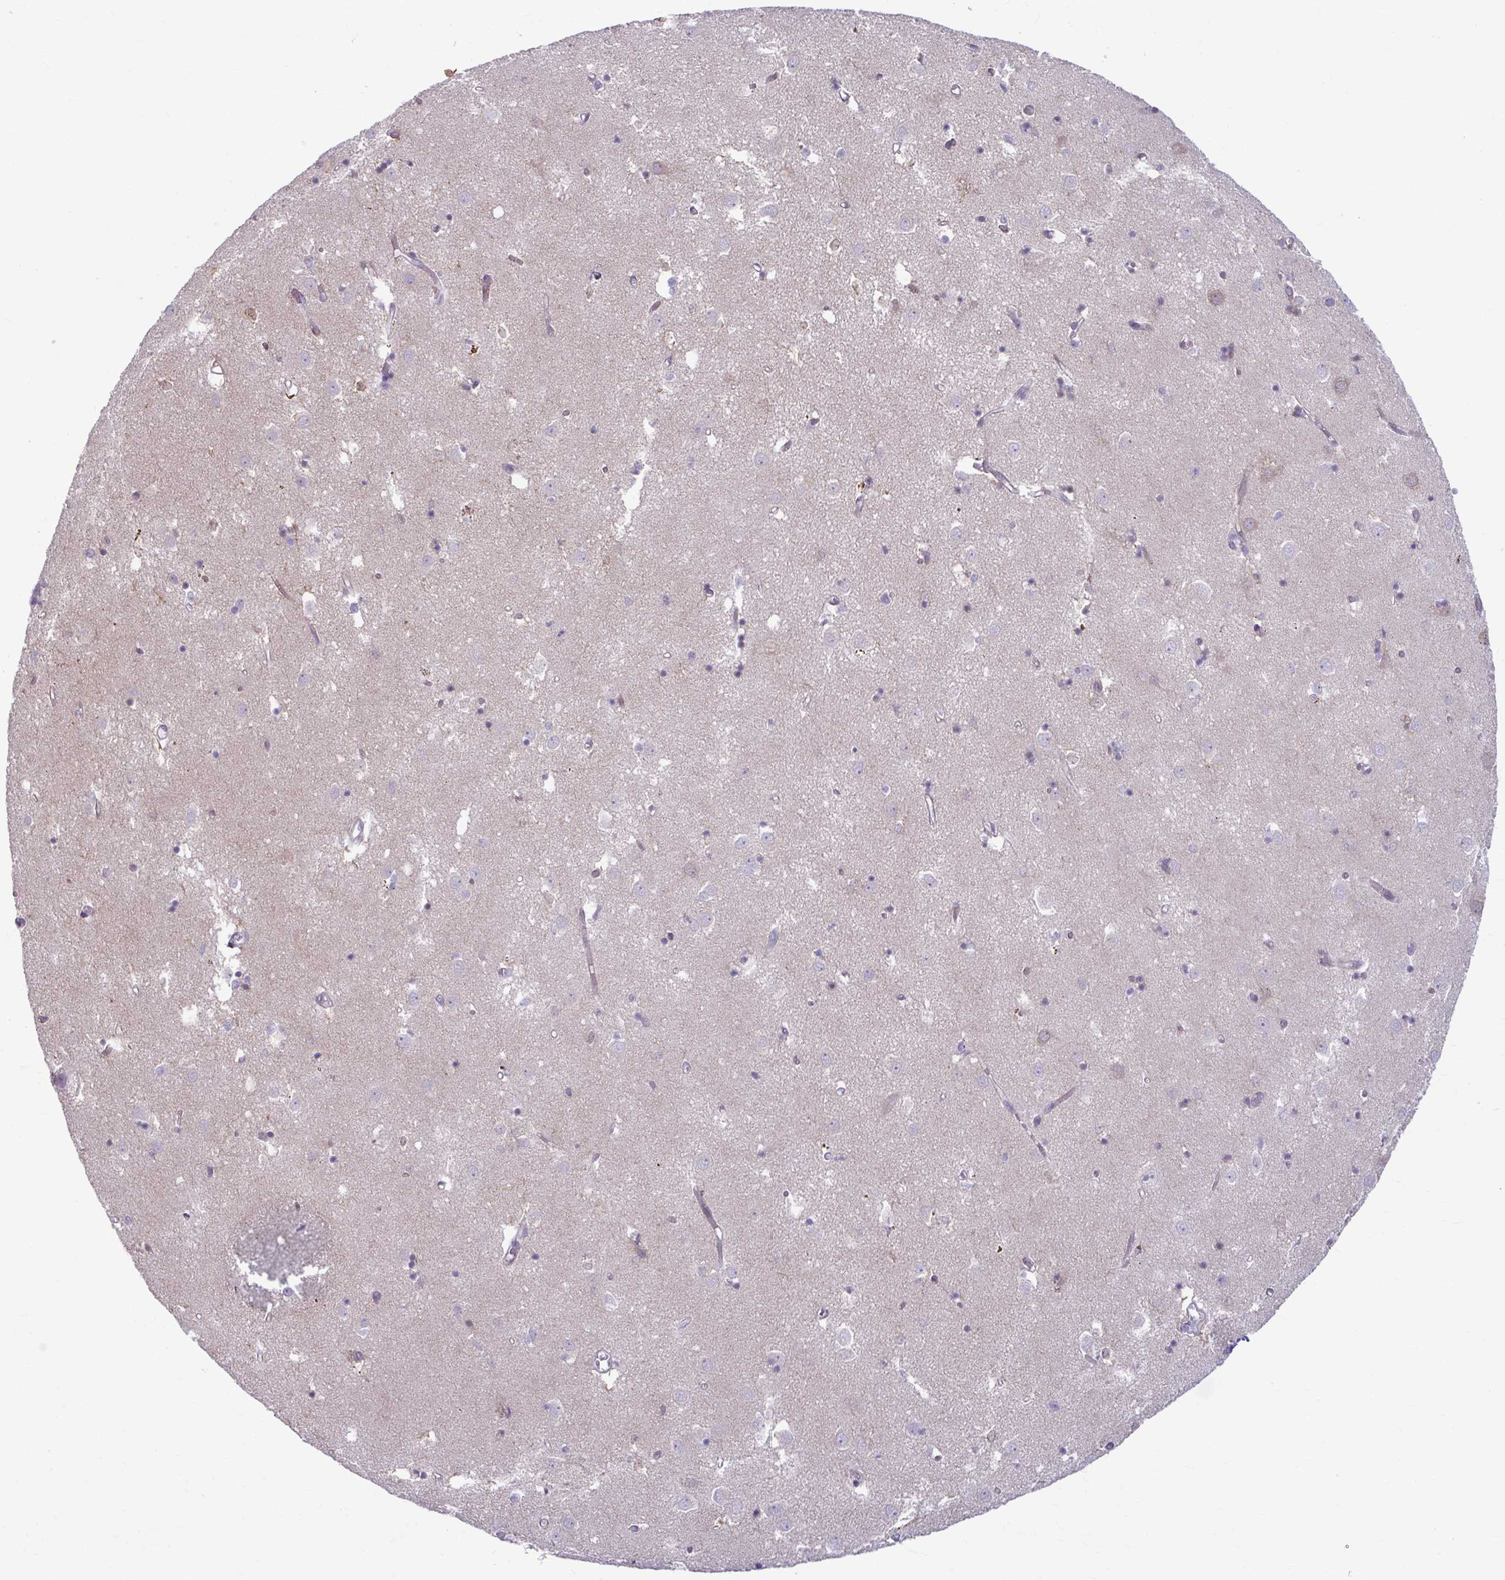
{"staining": {"intensity": "negative", "quantity": "none", "location": "none"}, "tissue": "caudate", "cell_type": "Glial cells", "image_type": "normal", "snomed": [{"axis": "morphology", "description": "Normal tissue, NOS"}, {"axis": "topography", "description": "Lateral ventricle wall"}], "caption": "An image of caudate stained for a protein shows no brown staining in glial cells.", "gene": "MSMO1", "patient": {"sex": "male", "age": 70}}